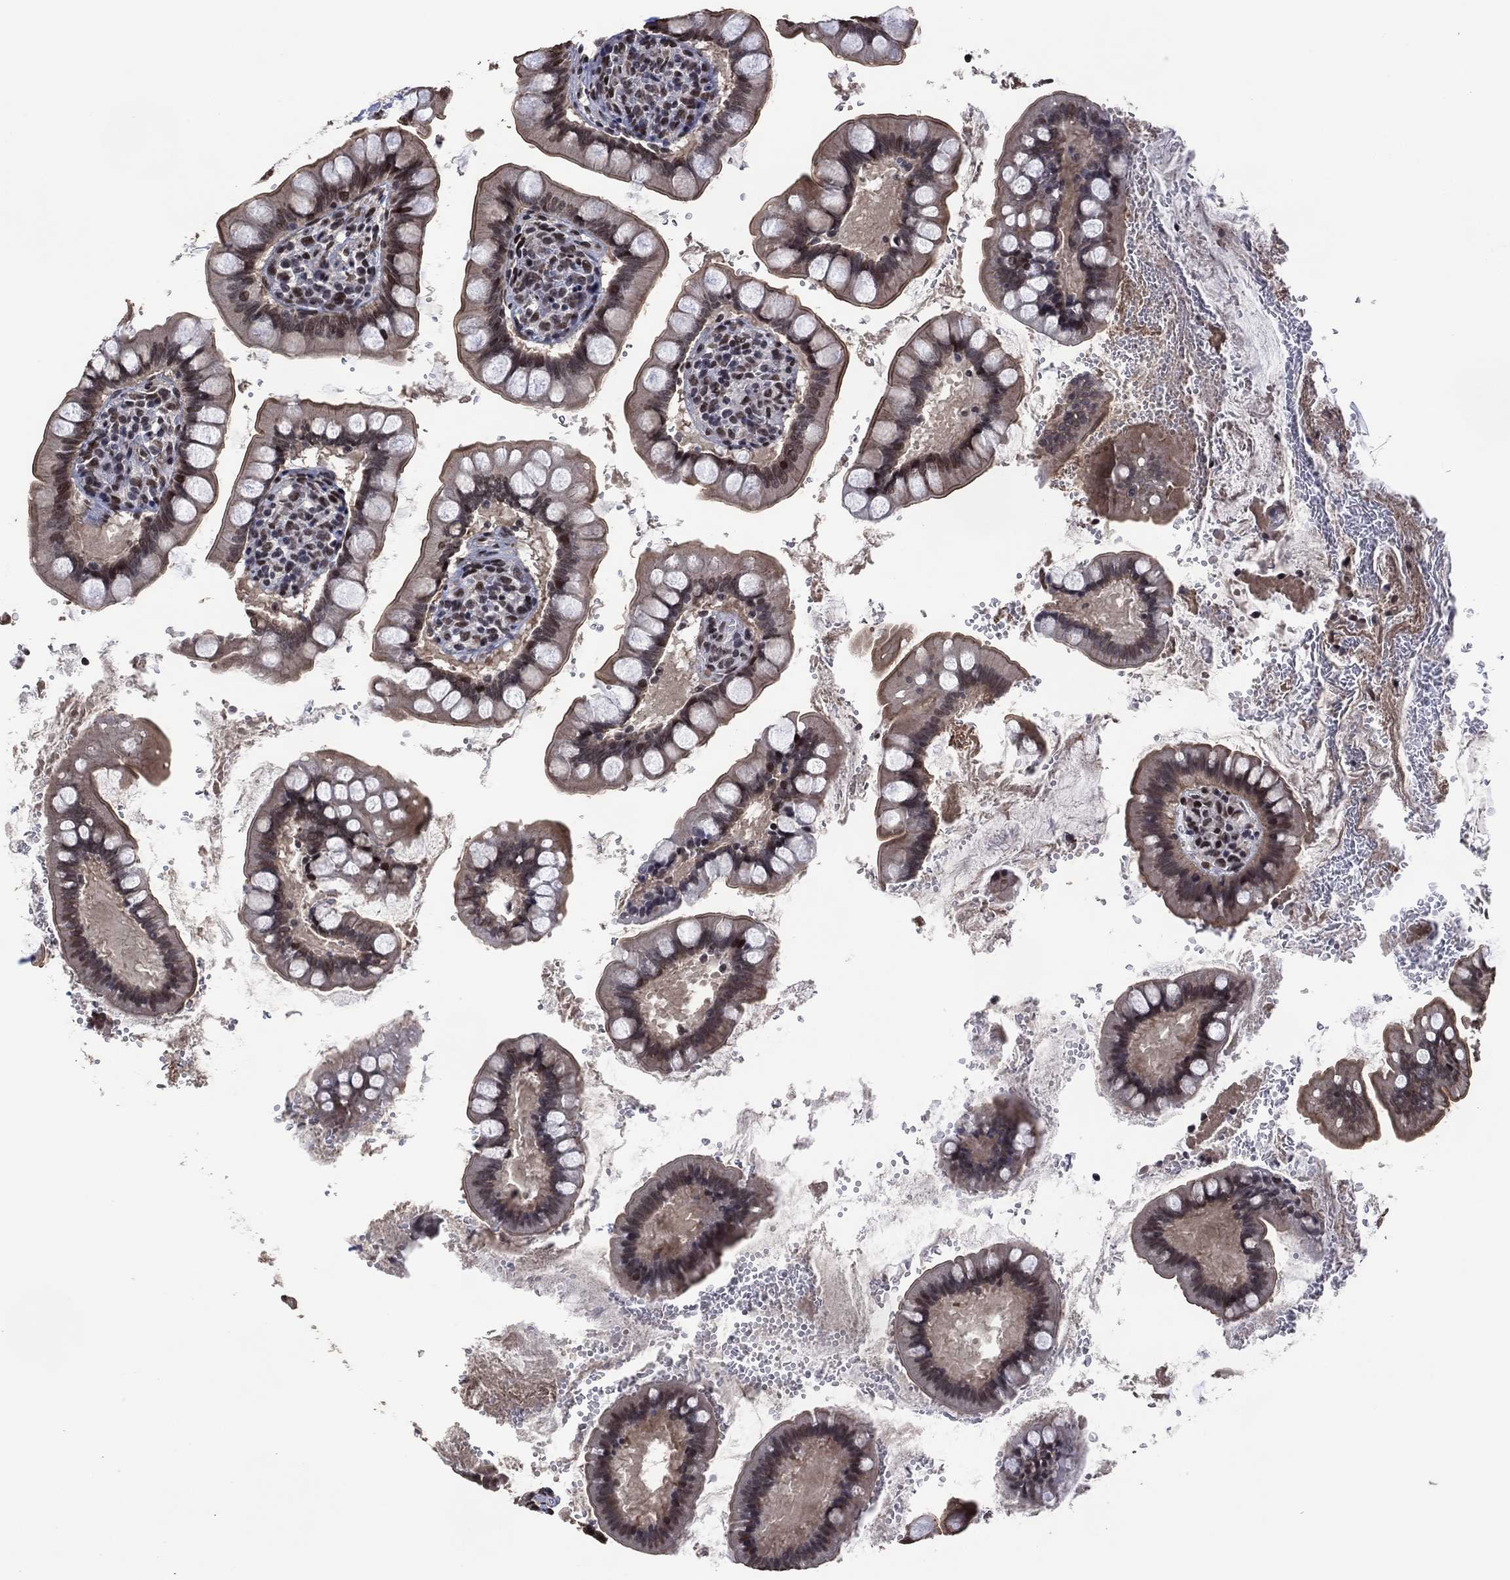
{"staining": {"intensity": "weak", "quantity": "<25%", "location": "nuclear"}, "tissue": "small intestine", "cell_type": "Glandular cells", "image_type": "normal", "snomed": [{"axis": "morphology", "description": "Normal tissue, NOS"}, {"axis": "topography", "description": "Small intestine"}], "caption": "High magnification brightfield microscopy of benign small intestine stained with DAB (brown) and counterstained with hematoxylin (blue): glandular cells show no significant expression.", "gene": "EHMT1", "patient": {"sex": "female", "age": 56}}